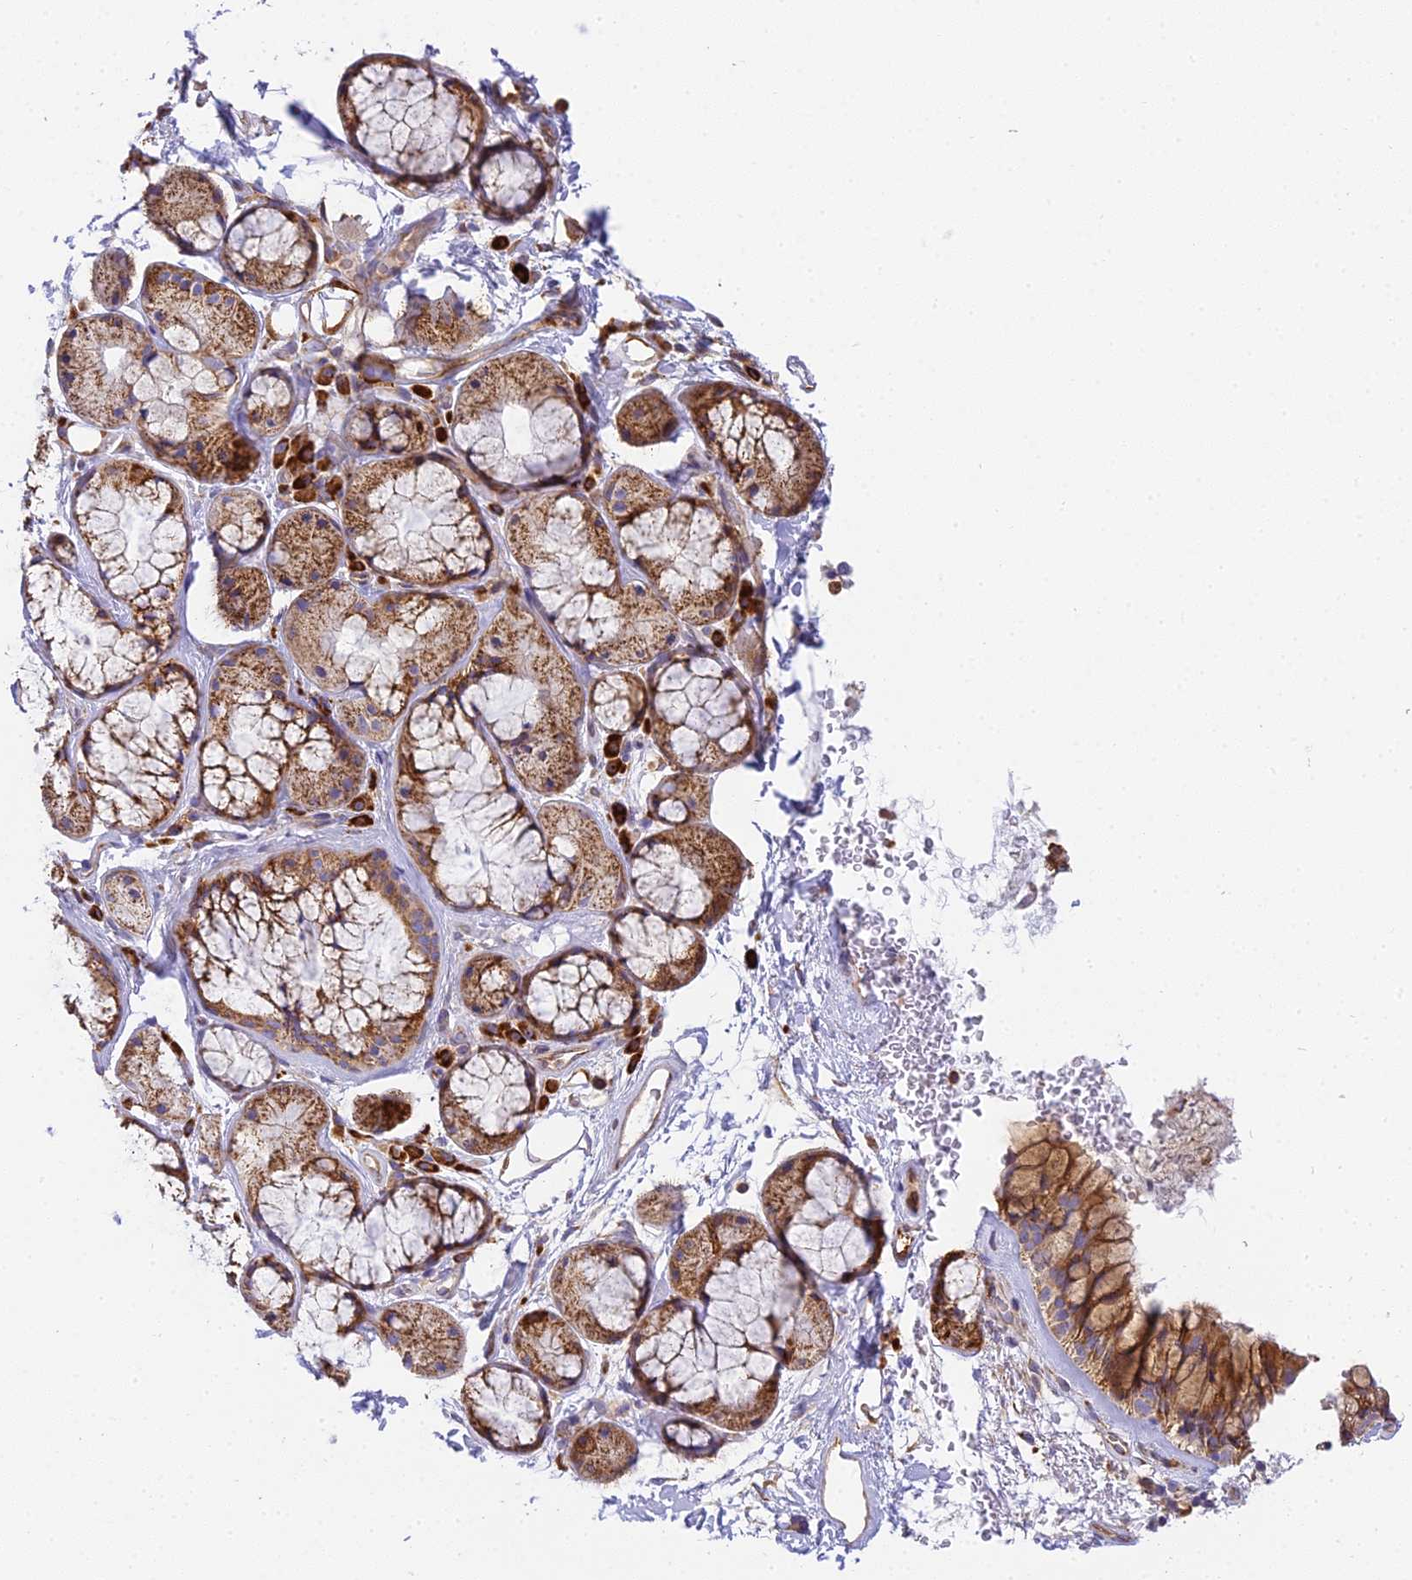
{"staining": {"intensity": "moderate", "quantity": ">75%", "location": "cytoplasmic/membranous"}, "tissue": "bronchus", "cell_type": "Respiratory epithelial cells", "image_type": "normal", "snomed": [{"axis": "morphology", "description": "Normal tissue, NOS"}, {"axis": "morphology", "description": "Squamous cell carcinoma, NOS"}, {"axis": "topography", "description": "Lymph node"}, {"axis": "topography", "description": "Bronchus"}, {"axis": "topography", "description": "Lung"}], "caption": "High-magnification brightfield microscopy of normal bronchus stained with DAB (3,3'-diaminobenzidine) (brown) and counterstained with hematoxylin (blue). respiratory epithelial cells exhibit moderate cytoplasmic/membranous expression is appreciated in approximately>75% of cells. Nuclei are stained in blue.", "gene": "CLCN7", "patient": {"sex": "male", "age": 66}}